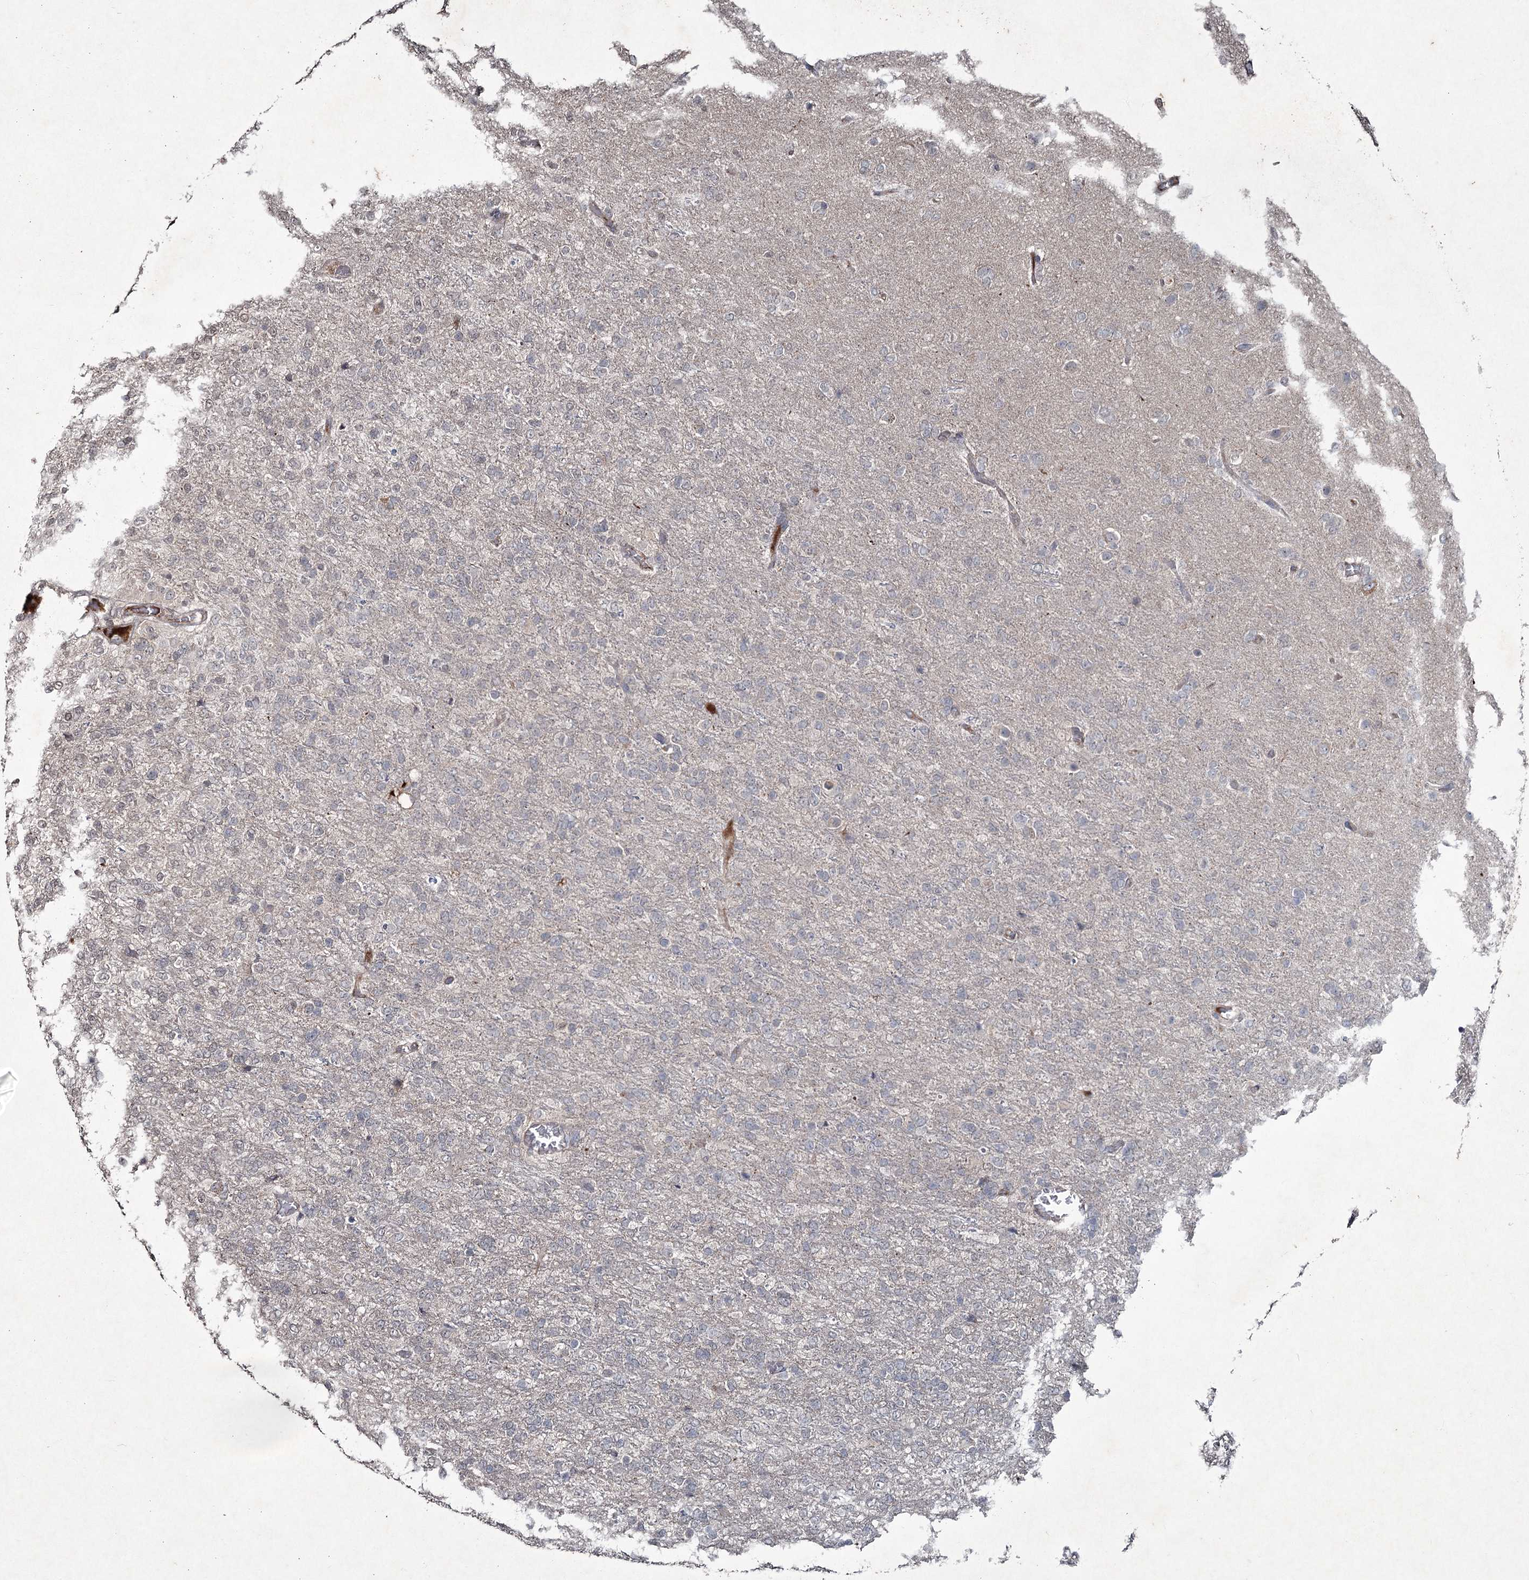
{"staining": {"intensity": "negative", "quantity": "none", "location": "none"}, "tissue": "glioma", "cell_type": "Tumor cells", "image_type": "cancer", "snomed": [{"axis": "morphology", "description": "Glioma, malignant, High grade"}, {"axis": "topography", "description": "Brain"}], "caption": "A micrograph of human malignant high-grade glioma is negative for staining in tumor cells.", "gene": "PGLYRP2", "patient": {"sex": "female", "age": 74}}